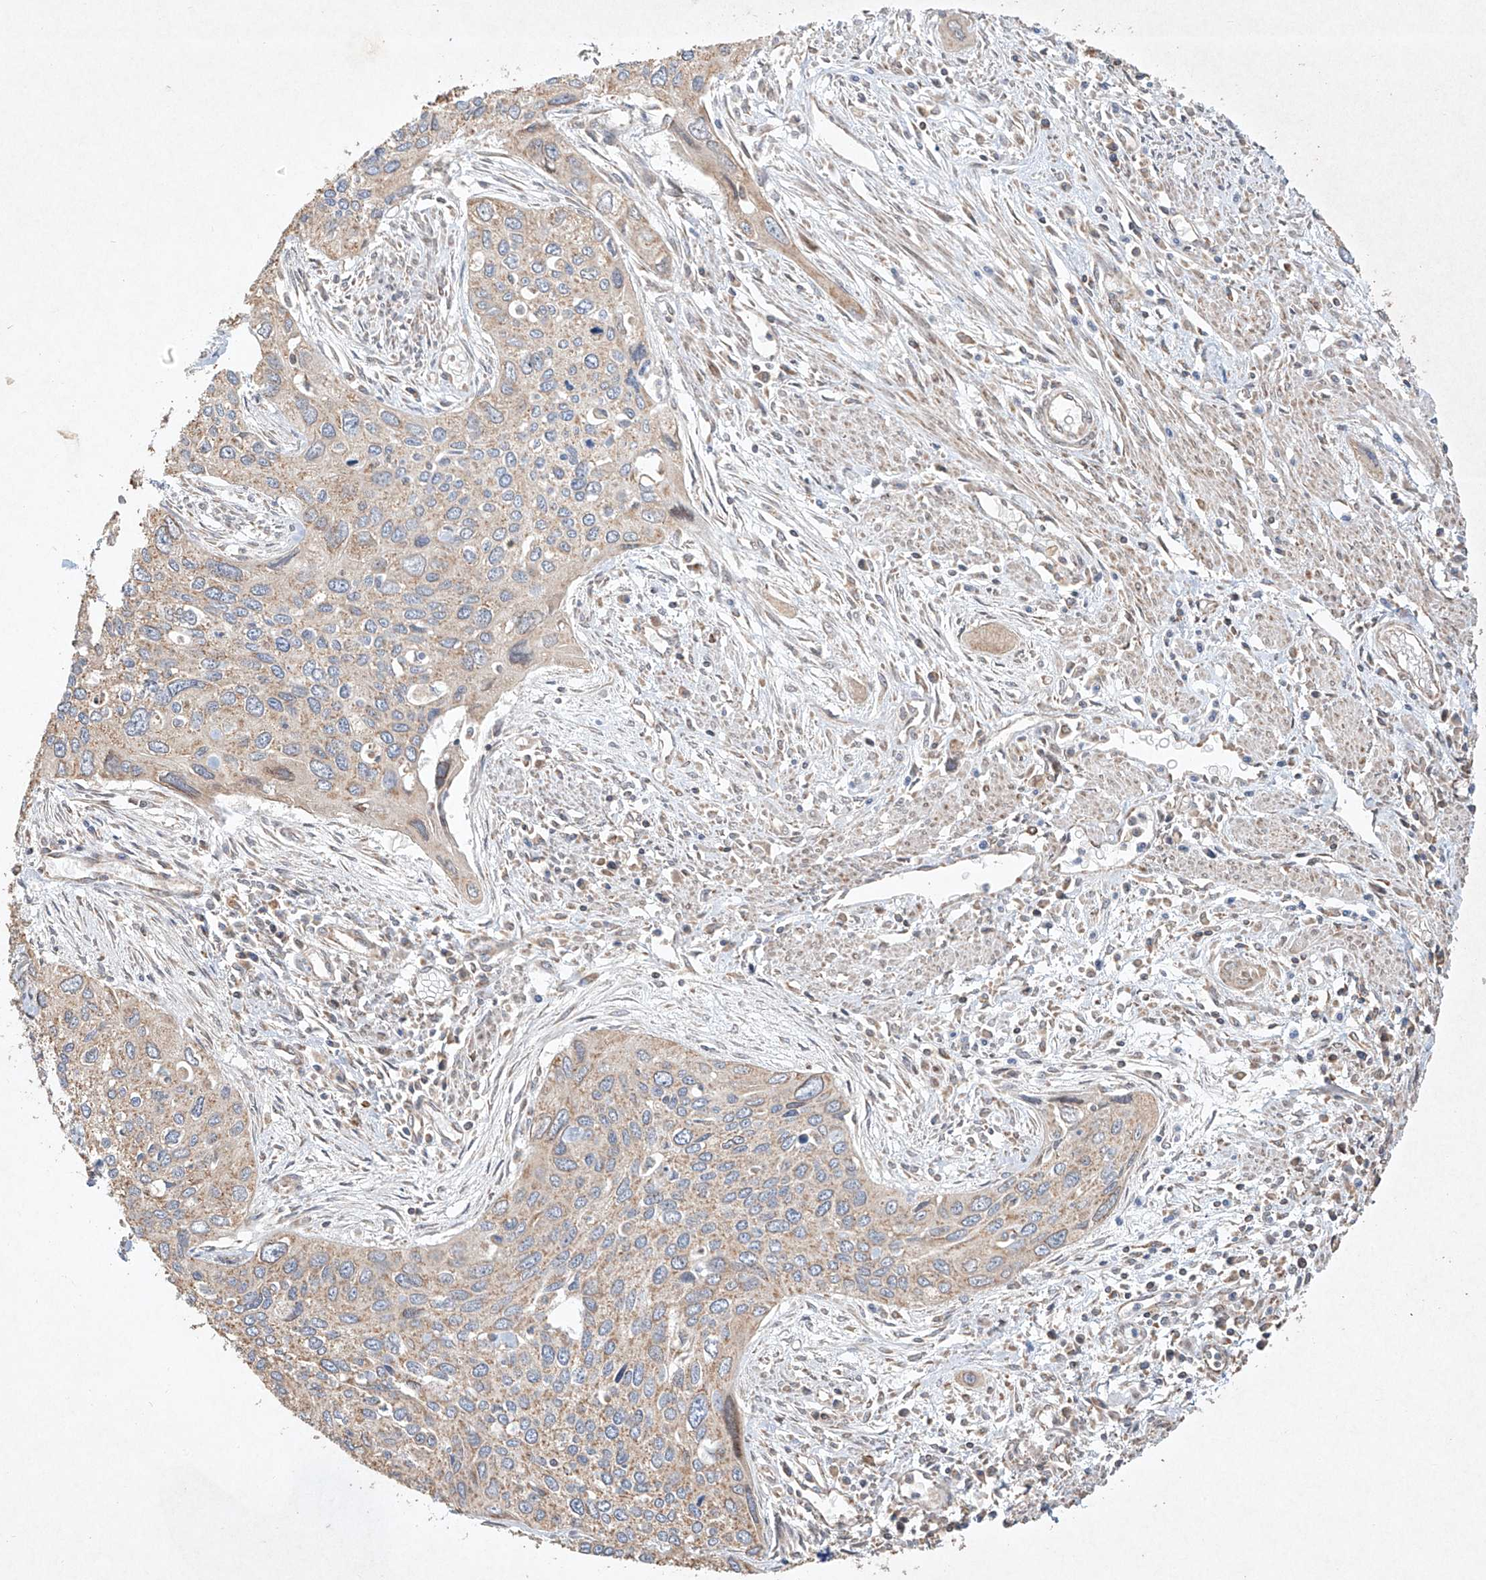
{"staining": {"intensity": "weak", "quantity": ">75%", "location": "cytoplasmic/membranous"}, "tissue": "cervical cancer", "cell_type": "Tumor cells", "image_type": "cancer", "snomed": [{"axis": "morphology", "description": "Squamous cell carcinoma, NOS"}, {"axis": "topography", "description": "Cervix"}], "caption": "Approximately >75% of tumor cells in cervical cancer (squamous cell carcinoma) display weak cytoplasmic/membranous protein positivity as visualized by brown immunohistochemical staining.", "gene": "SEMA3B", "patient": {"sex": "female", "age": 55}}